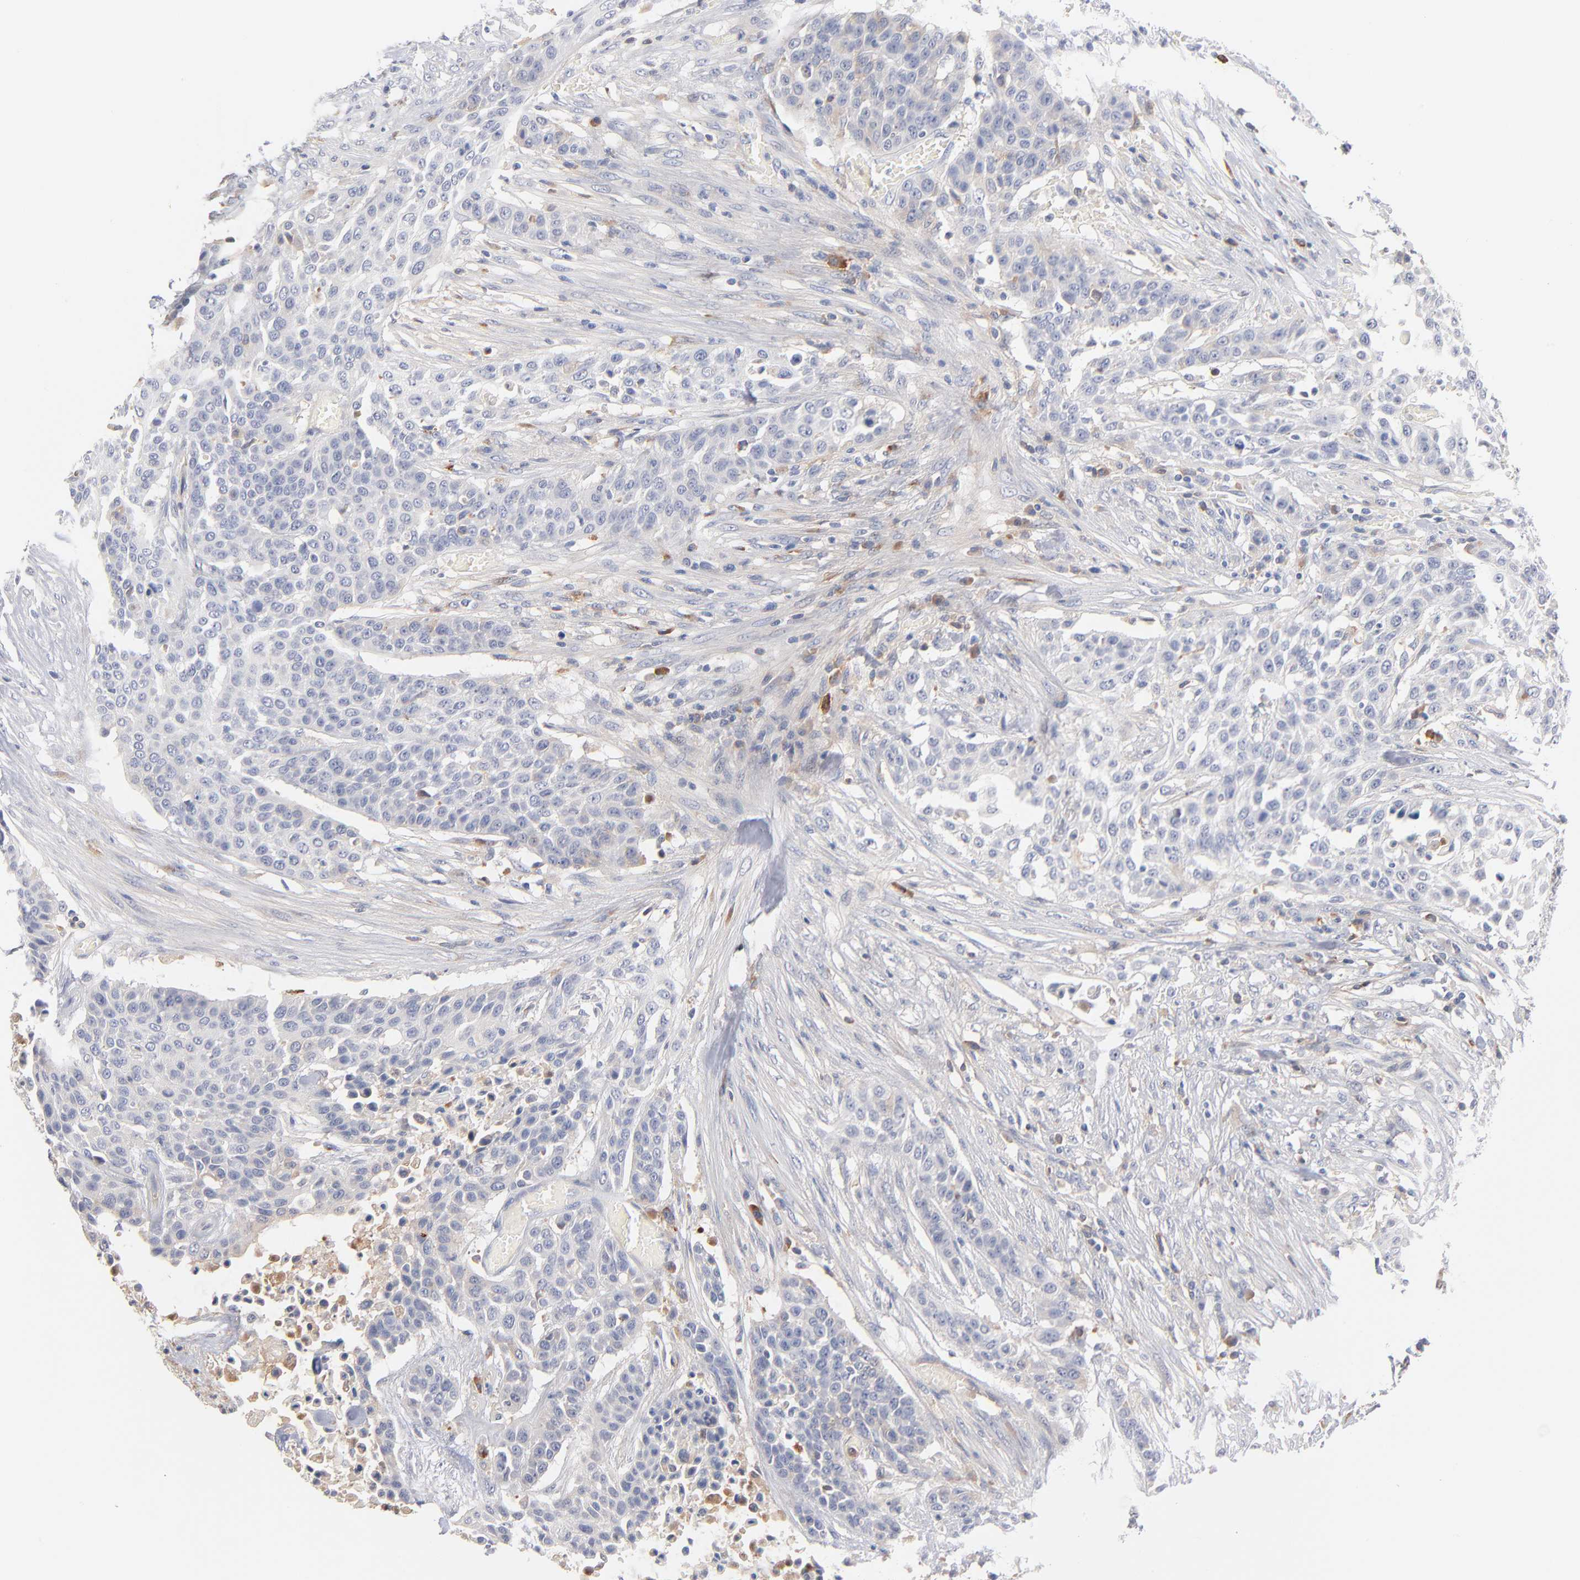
{"staining": {"intensity": "negative", "quantity": "none", "location": "none"}, "tissue": "urothelial cancer", "cell_type": "Tumor cells", "image_type": "cancer", "snomed": [{"axis": "morphology", "description": "Urothelial carcinoma, High grade"}, {"axis": "topography", "description": "Urinary bladder"}], "caption": "This photomicrograph is of urothelial cancer stained with IHC to label a protein in brown with the nuclei are counter-stained blue. There is no expression in tumor cells.", "gene": "F12", "patient": {"sex": "male", "age": 74}}